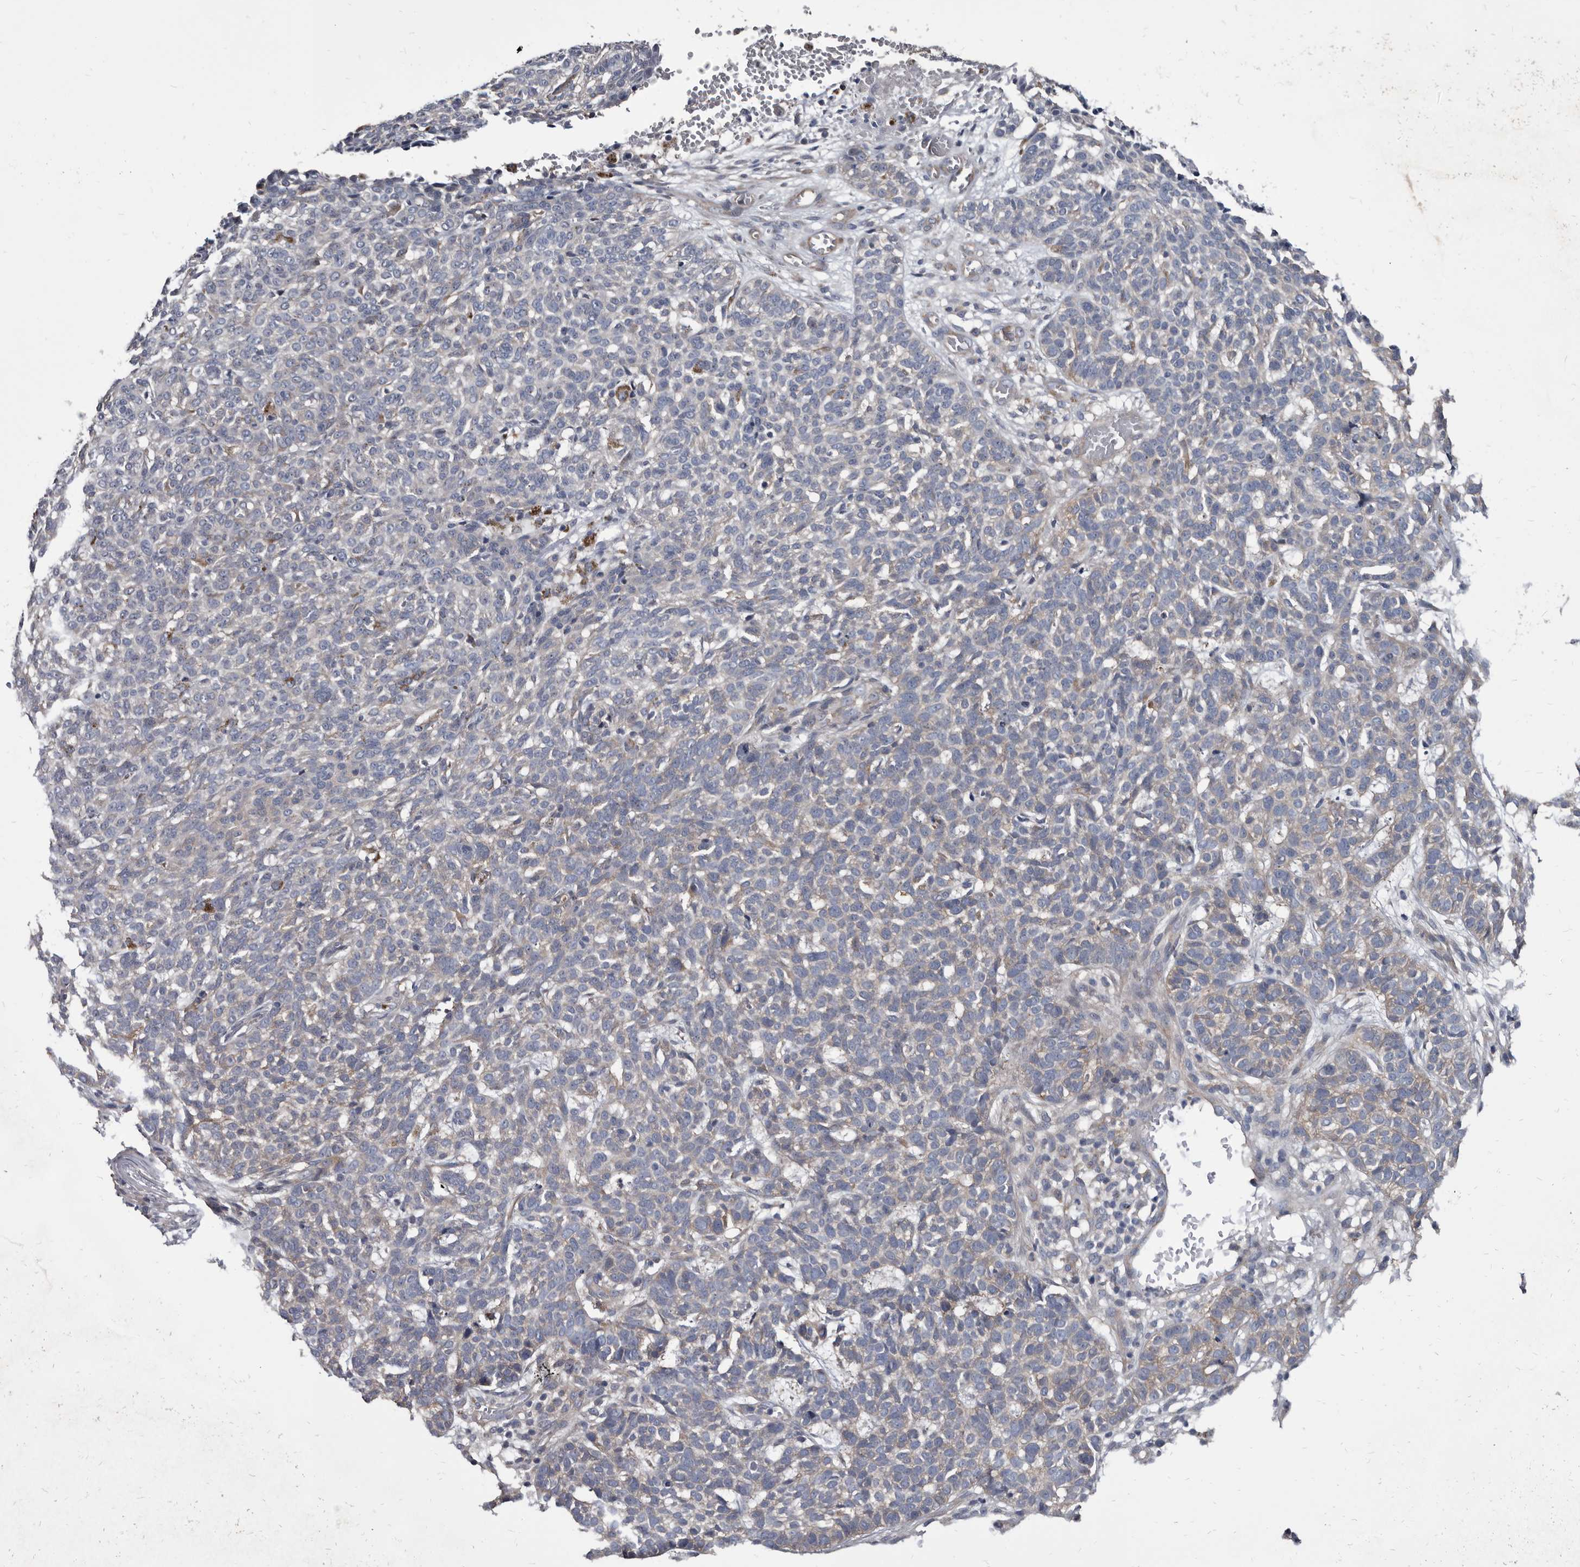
{"staining": {"intensity": "negative", "quantity": "none", "location": "none"}, "tissue": "skin cancer", "cell_type": "Tumor cells", "image_type": "cancer", "snomed": [{"axis": "morphology", "description": "Basal cell carcinoma"}, {"axis": "topography", "description": "Skin"}], "caption": "An image of basal cell carcinoma (skin) stained for a protein shows no brown staining in tumor cells.", "gene": "ABCF2", "patient": {"sex": "male", "age": 85}}